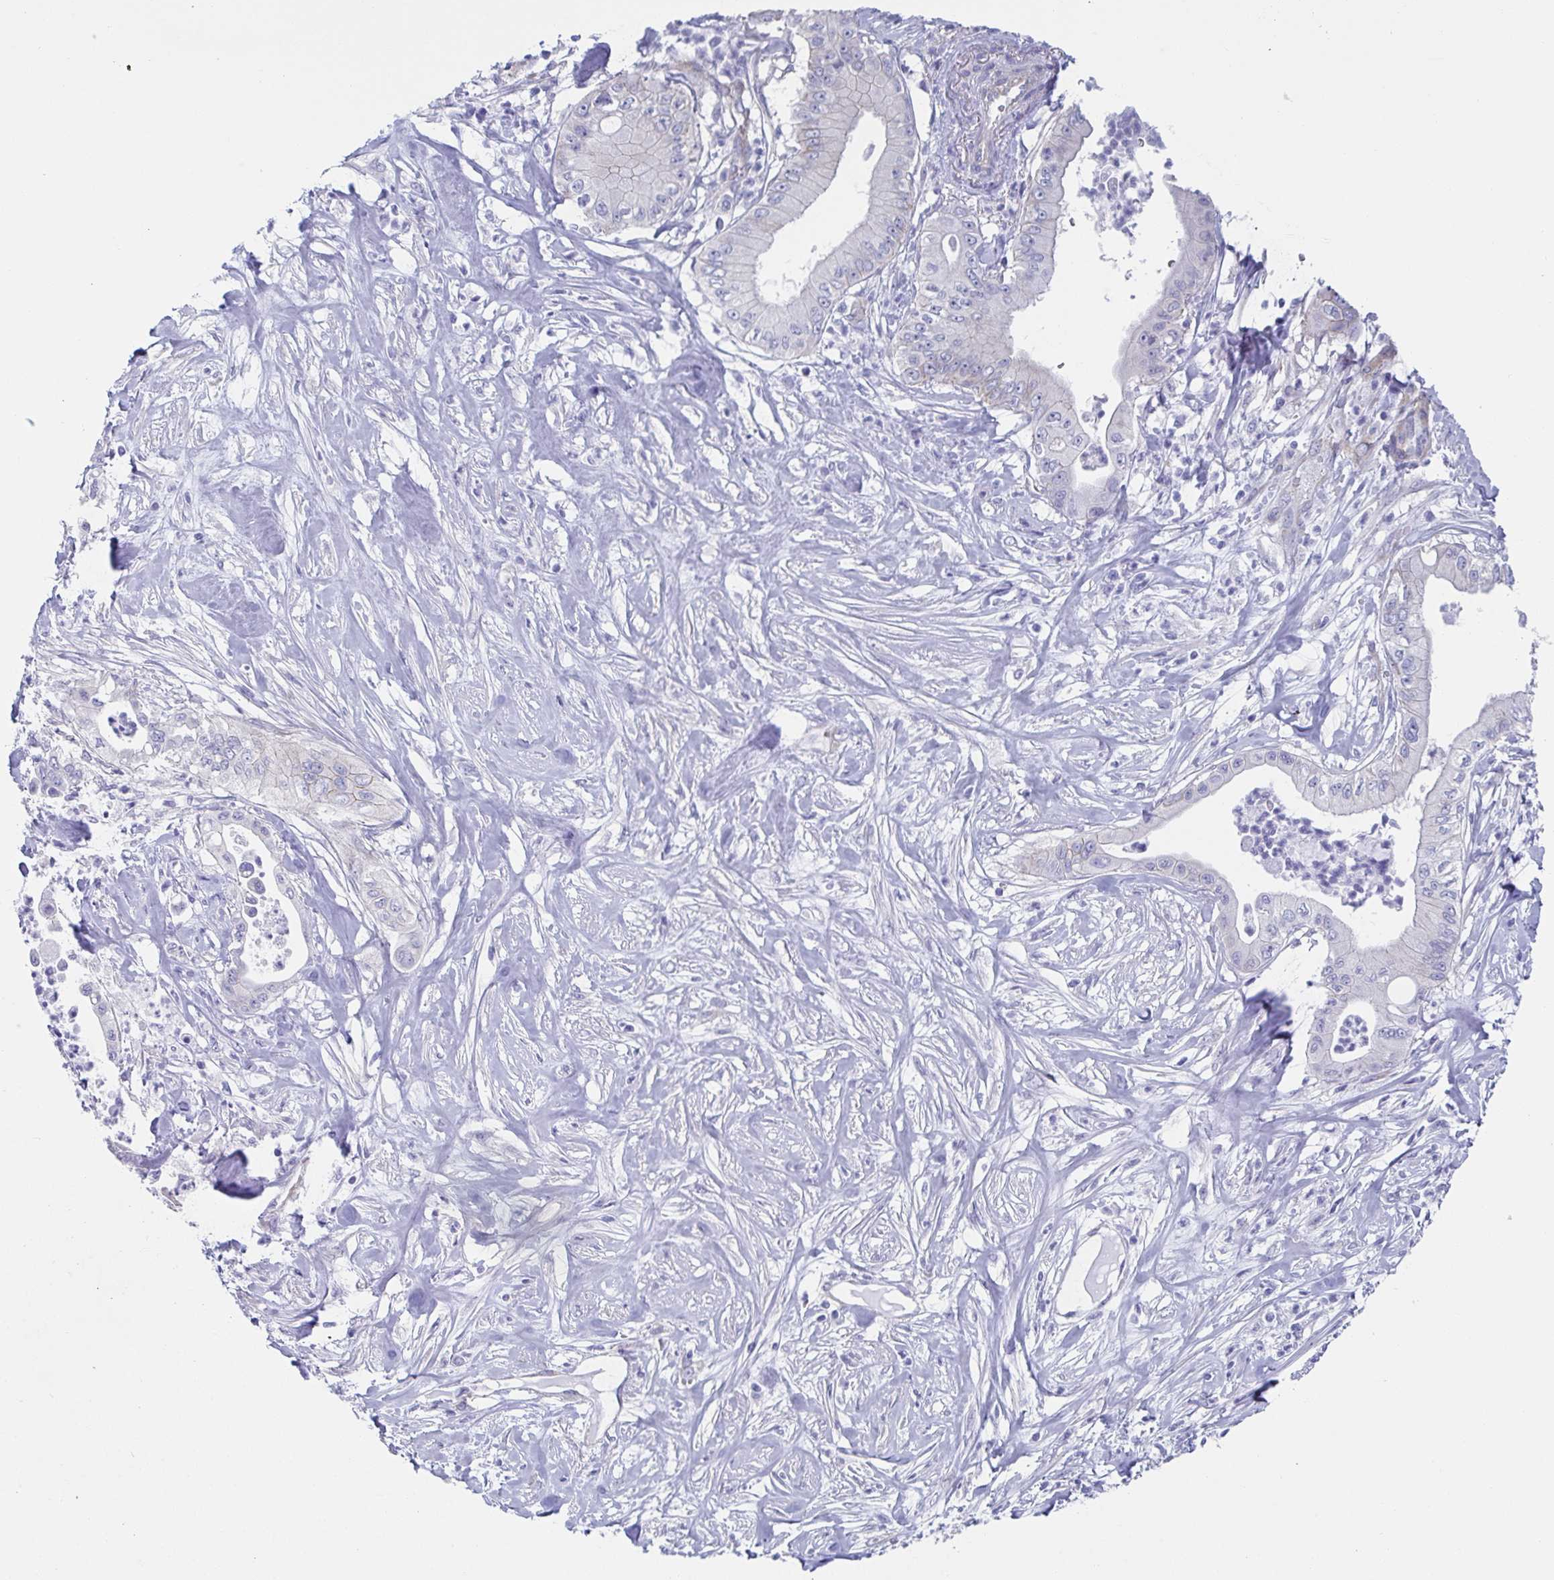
{"staining": {"intensity": "negative", "quantity": "none", "location": "none"}, "tissue": "pancreatic cancer", "cell_type": "Tumor cells", "image_type": "cancer", "snomed": [{"axis": "morphology", "description": "Adenocarcinoma, NOS"}, {"axis": "topography", "description": "Pancreas"}], "caption": "Immunohistochemistry (IHC) of adenocarcinoma (pancreatic) exhibits no positivity in tumor cells.", "gene": "DYNC1I1", "patient": {"sex": "male", "age": 71}}